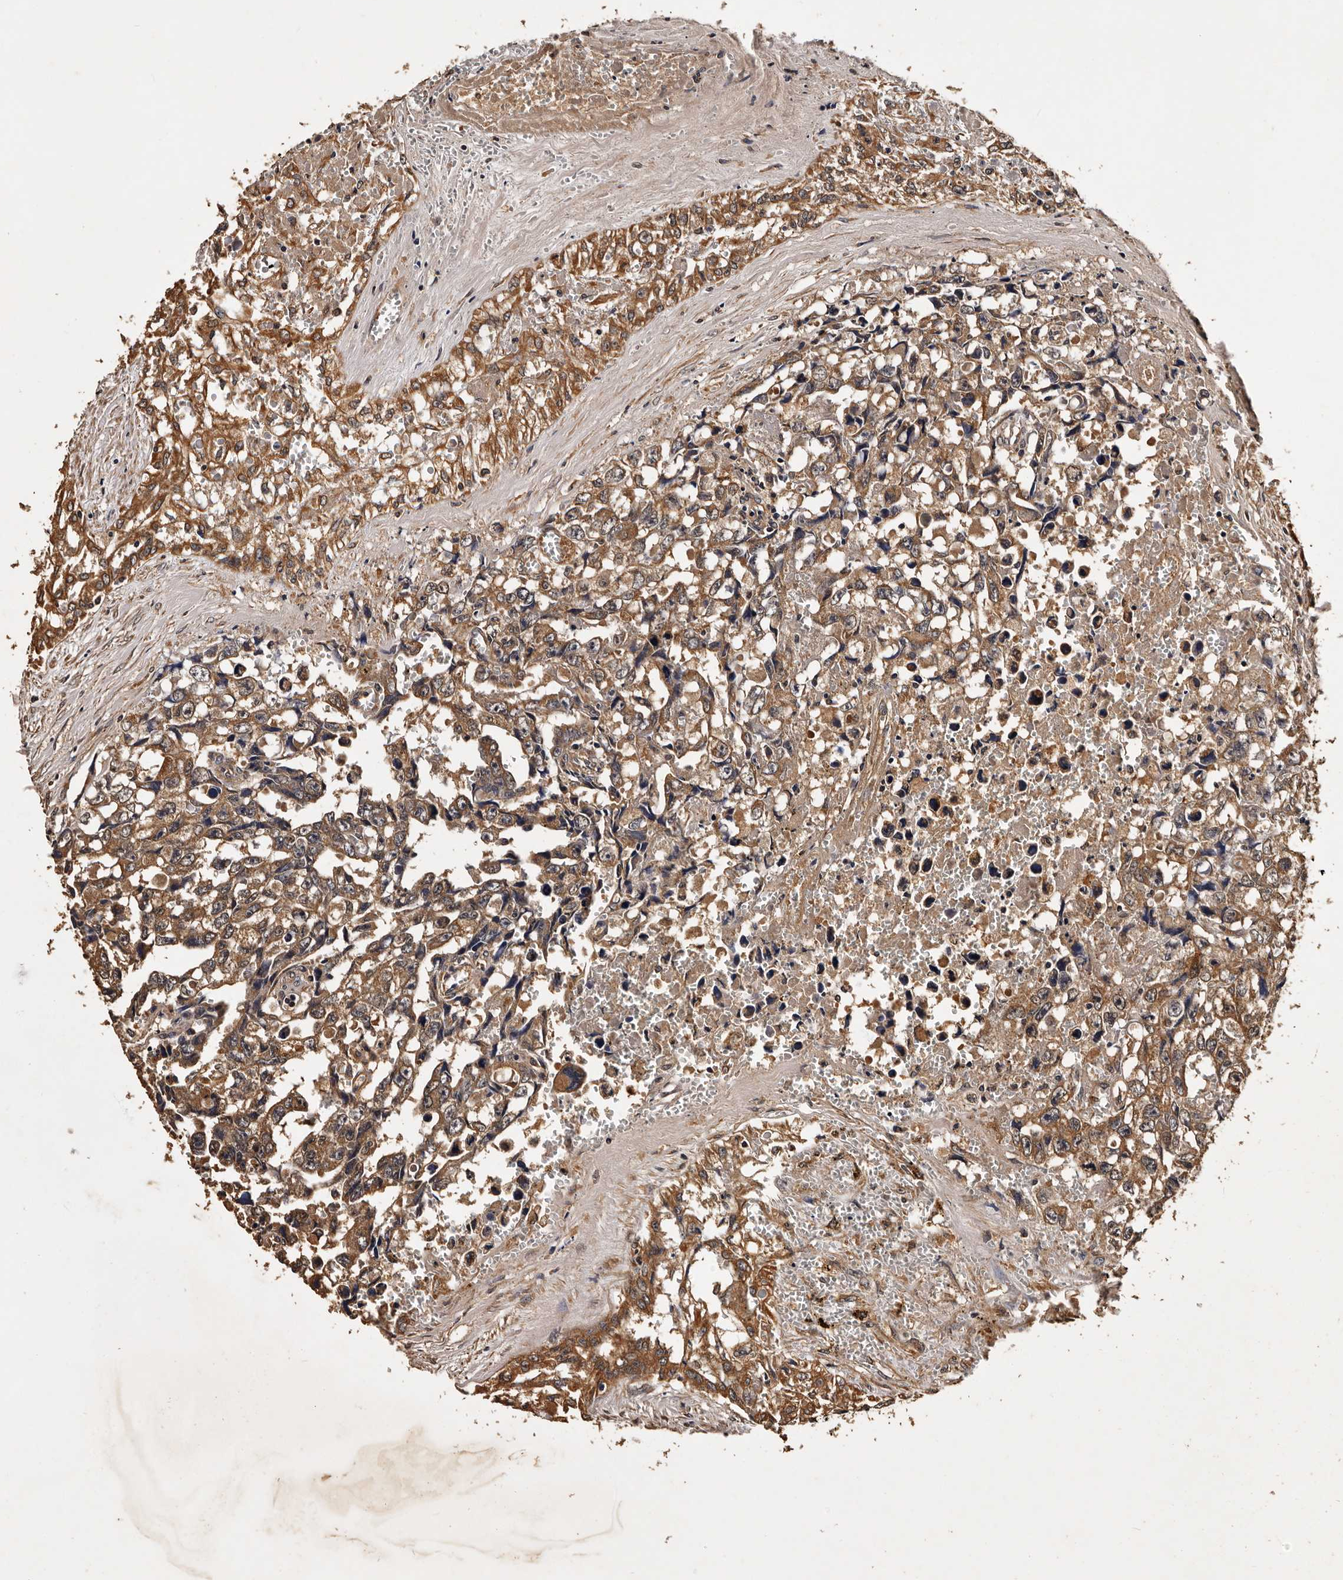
{"staining": {"intensity": "moderate", "quantity": "25%-75%", "location": "cytoplasmic/membranous"}, "tissue": "testis cancer", "cell_type": "Tumor cells", "image_type": "cancer", "snomed": [{"axis": "morphology", "description": "Carcinoma, Embryonal, NOS"}, {"axis": "topography", "description": "Testis"}], "caption": "High-magnification brightfield microscopy of embryonal carcinoma (testis) stained with DAB (3,3'-diaminobenzidine) (brown) and counterstained with hematoxylin (blue). tumor cells exhibit moderate cytoplasmic/membranous positivity is present in about25%-75% of cells.", "gene": "PARS2", "patient": {"sex": "male", "age": 31}}